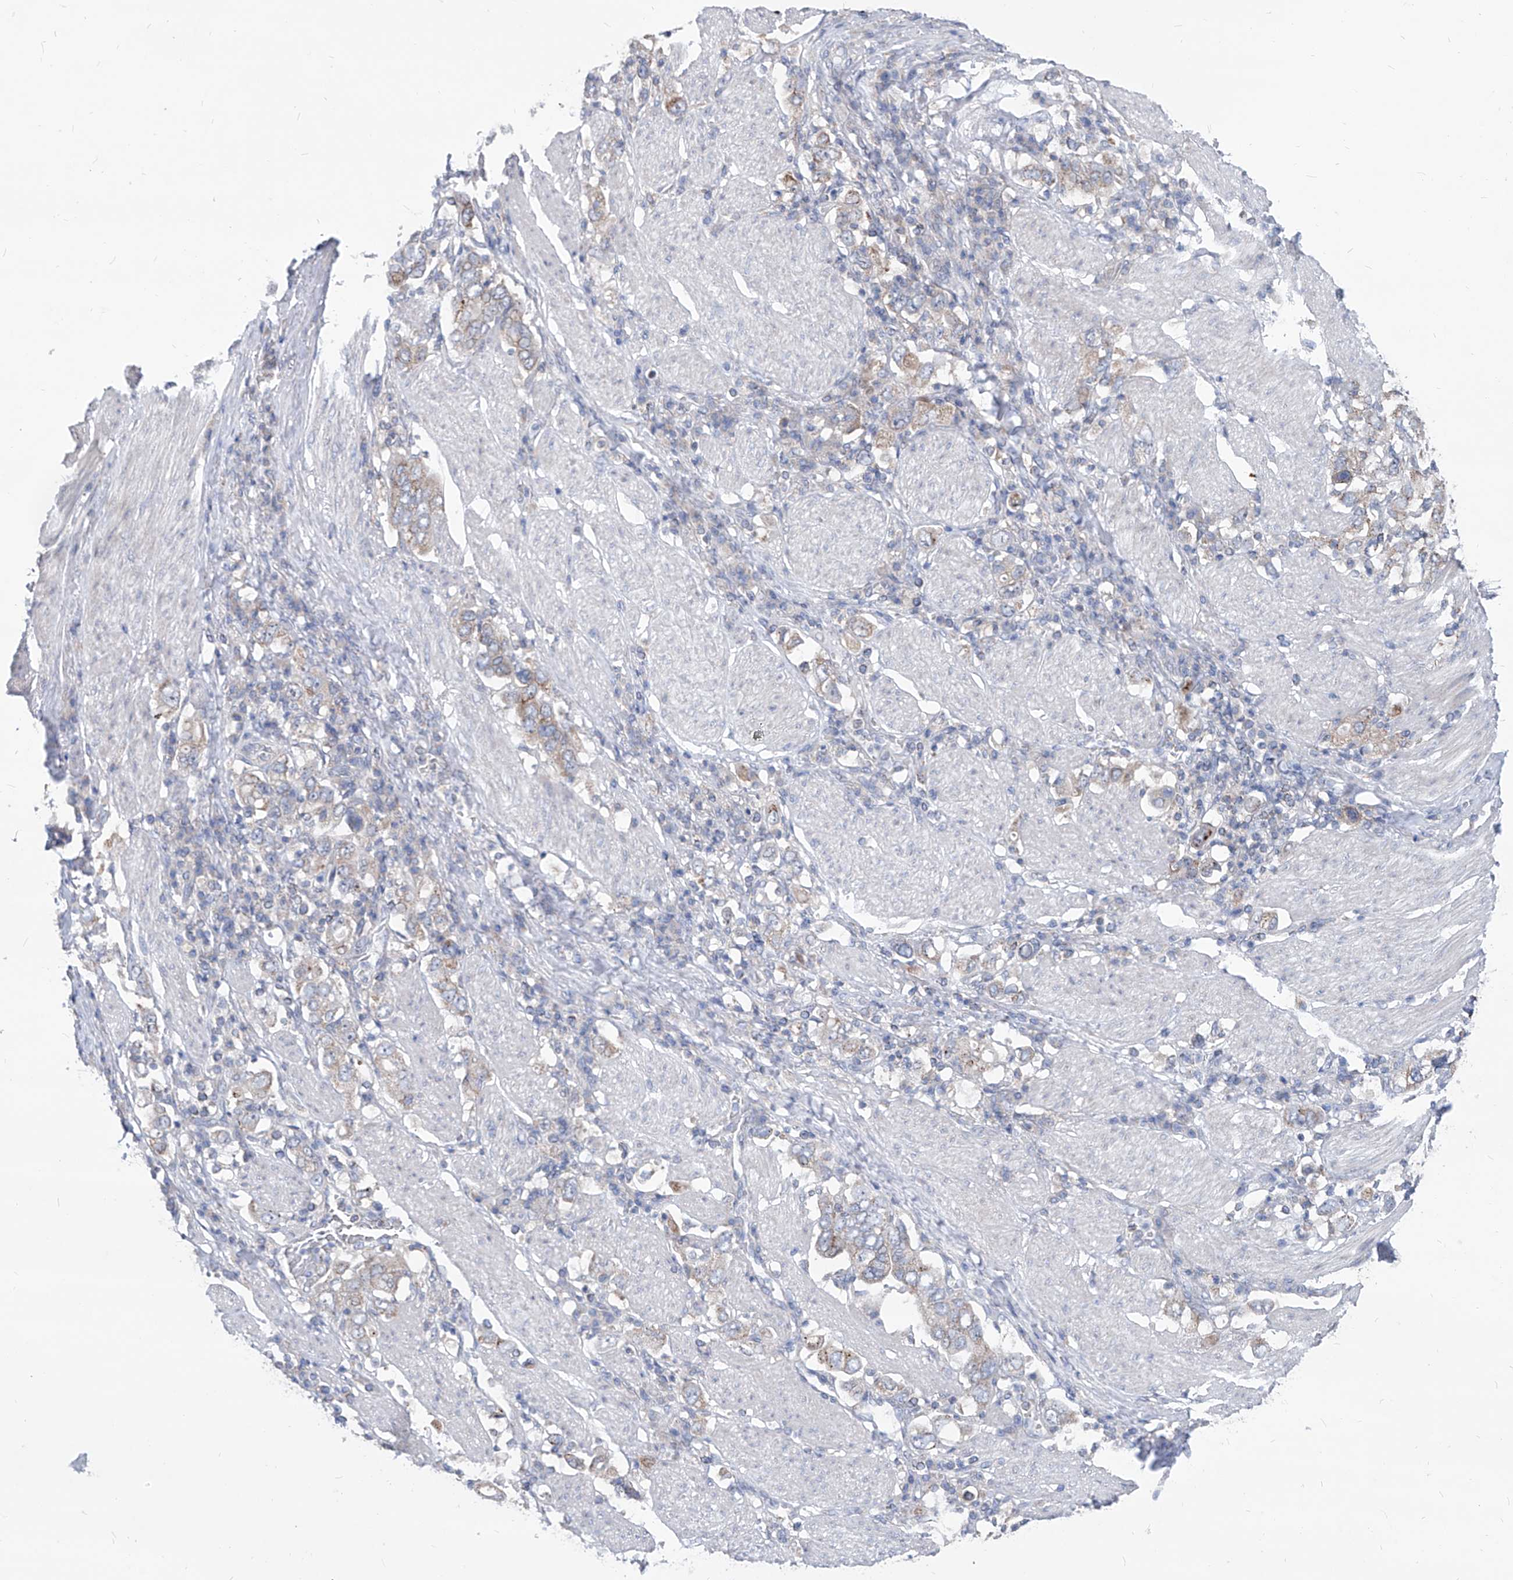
{"staining": {"intensity": "weak", "quantity": "25%-75%", "location": "cytoplasmic/membranous"}, "tissue": "stomach cancer", "cell_type": "Tumor cells", "image_type": "cancer", "snomed": [{"axis": "morphology", "description": "Adenocarcinoma, NOS"}, {"axis": "topography", "description": "Stomach, upper"}], "caption": "The photomicrograph demonstrates staining of stomach adenocarcinoma, revealing weak cytoplasmic/membranous protein expression (brown color) within tumor cells.", "gene": "AGPS", "patient": {"sex": "male", "age": 62}}